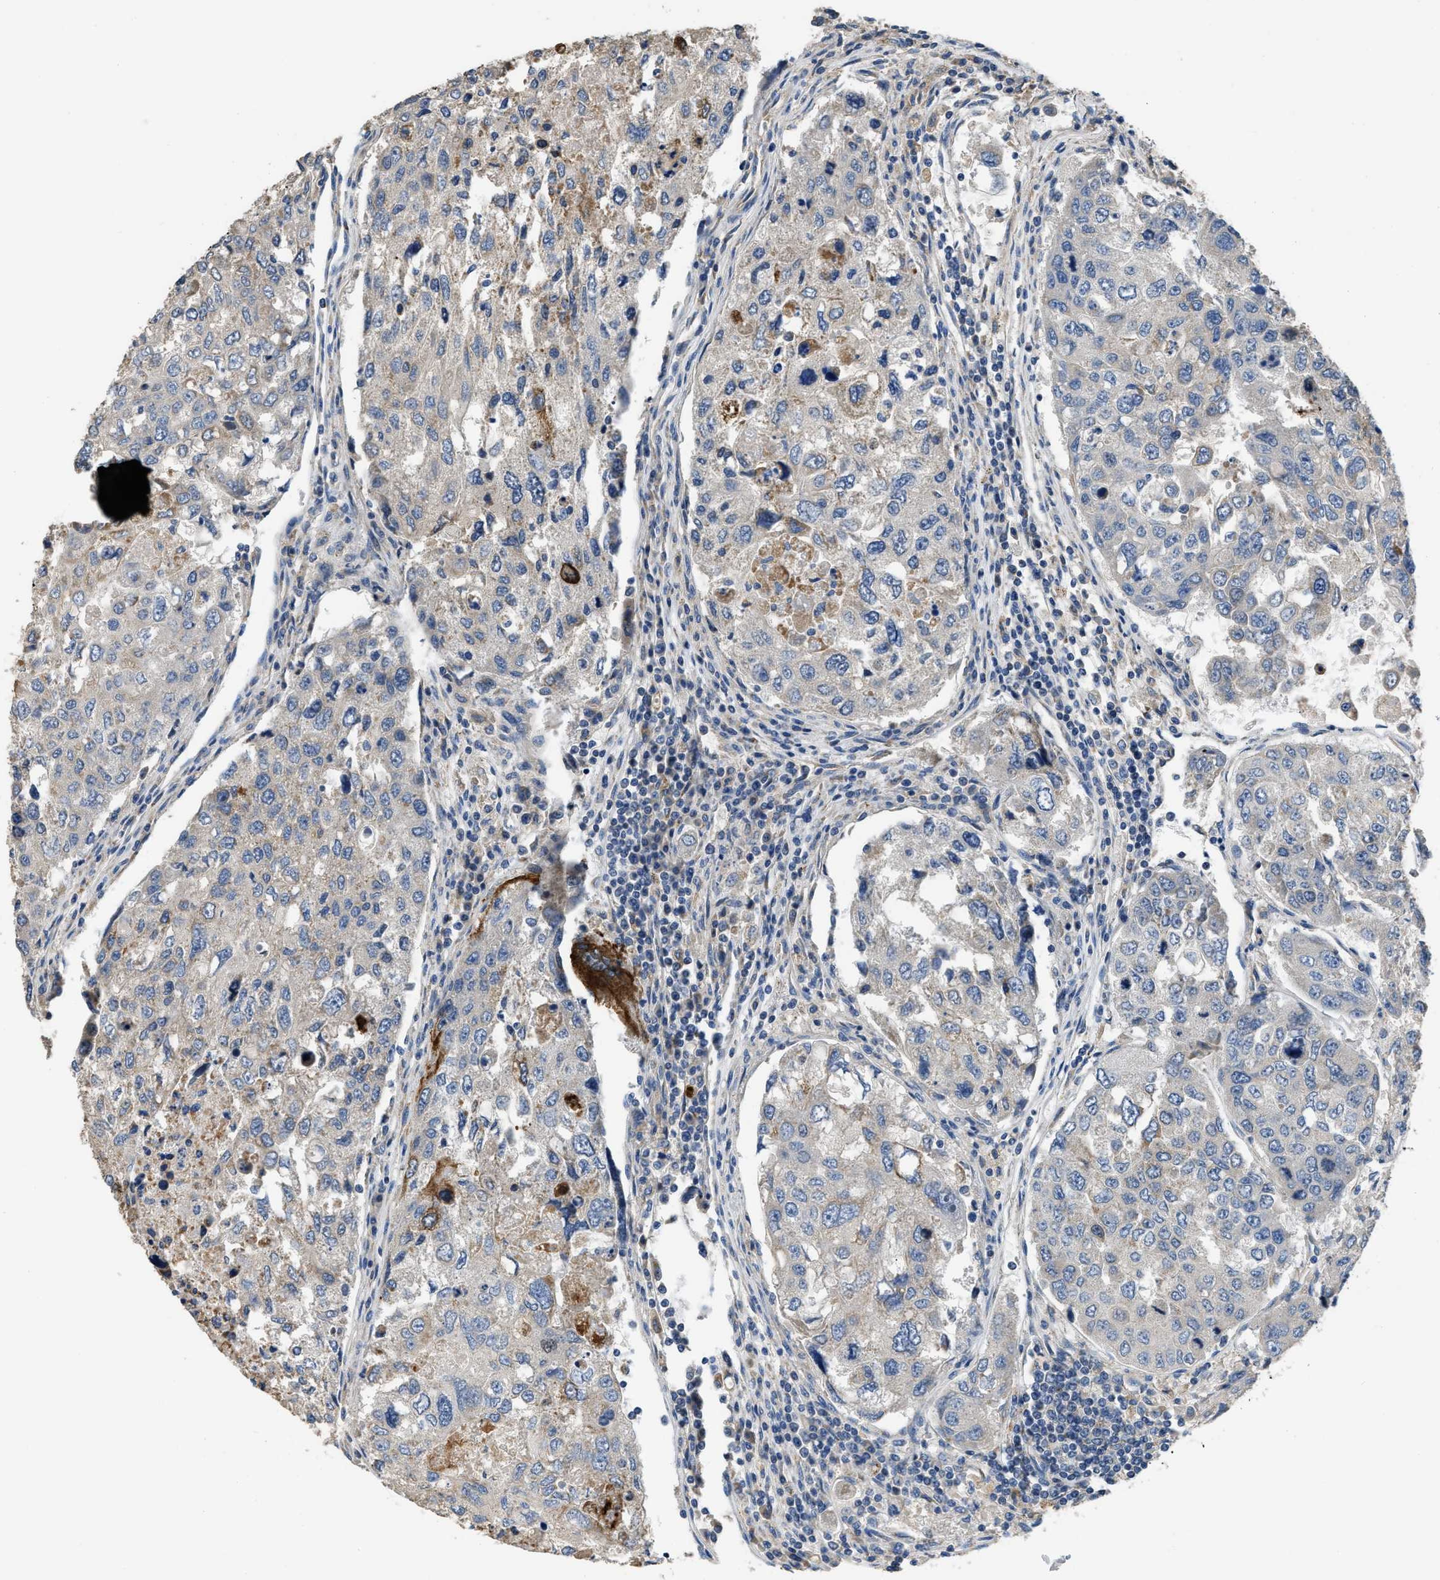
{"staining": {"intensity": "negative", "quantity": "none", "location": "none"}, "tissue": "urothelial cancer", "cell_type": "Tumor cells", "image_type": "cancer", "snomed": [{"axis": "morphology", "description": "Urothelial carcinoma, High grade"}, {"axis": "topography", "description": "Lymph node"}, {"axis": "topography", "description": "Urinary bladder"}], "caption": "This is a photomicrograph of IHC staining of high-grade urothelial carcinoma, which shows no staining in tumor cells.", "gene": "TMEM150A", "patient": {"sex": "male", "age": 51}}